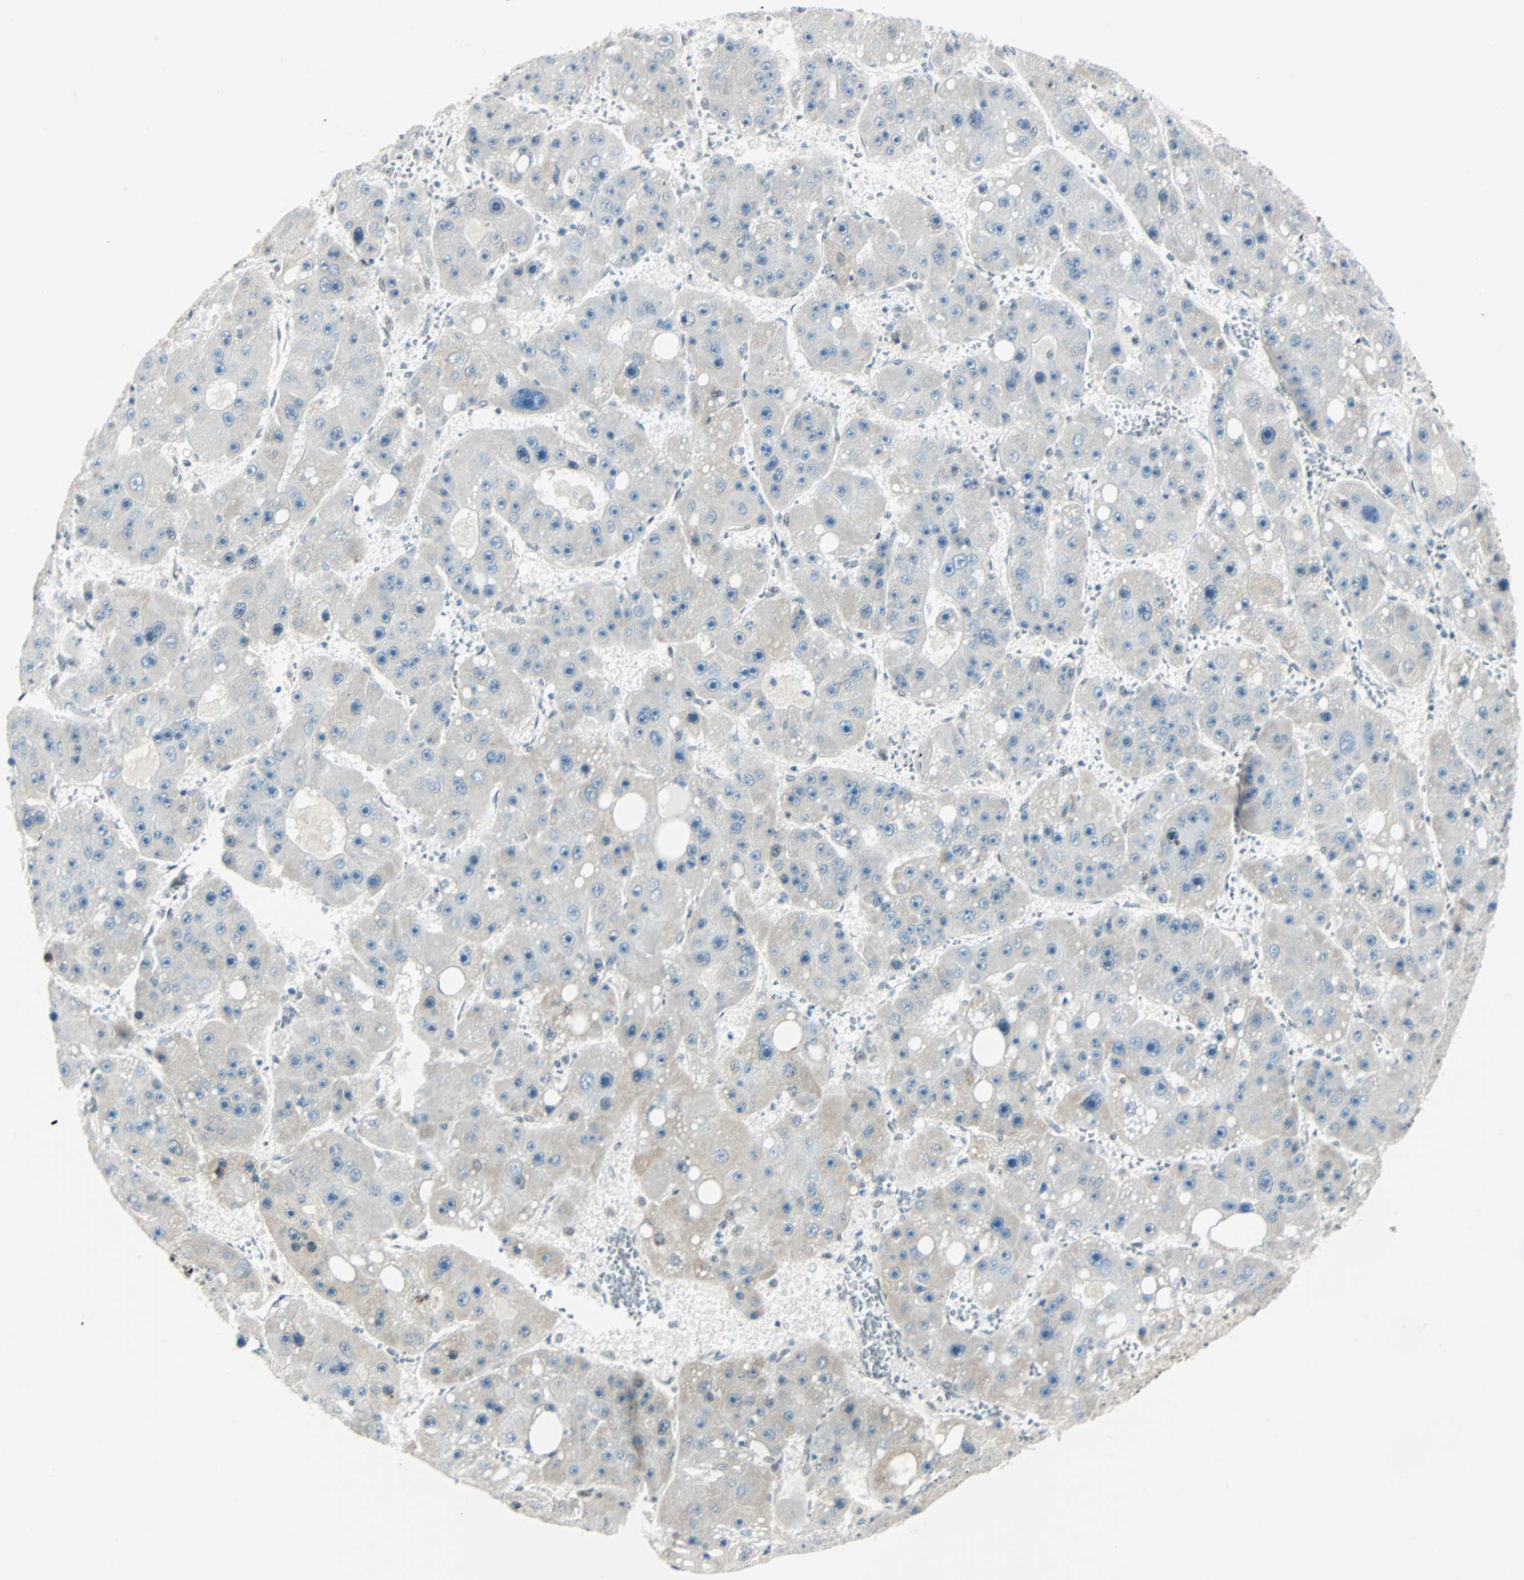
{"staining": {"intensity": "negative", "quantity": "none", "location": "none"}, "tissue": "liver cancer", "cell_type": "Tumor cells", "image_type": "cancer", "snomed": [{"axis": "morphology", "description": "Carcinoma, Hepatocellular, NOS"}, {"axis": "topography", "description": "Liver"}], "caption": "Immunohistochemistry (IHC) of human liver cancer demonstrates no staining in tumor cells. (Stains: DAB (3,3'-diaminobenzidine) IHC with hematoxylin counter stain, Microscopy: brightfield microscopy at high magnification).", "gene": "NELFE", "patient": {"sex": "female", "age": 61}}